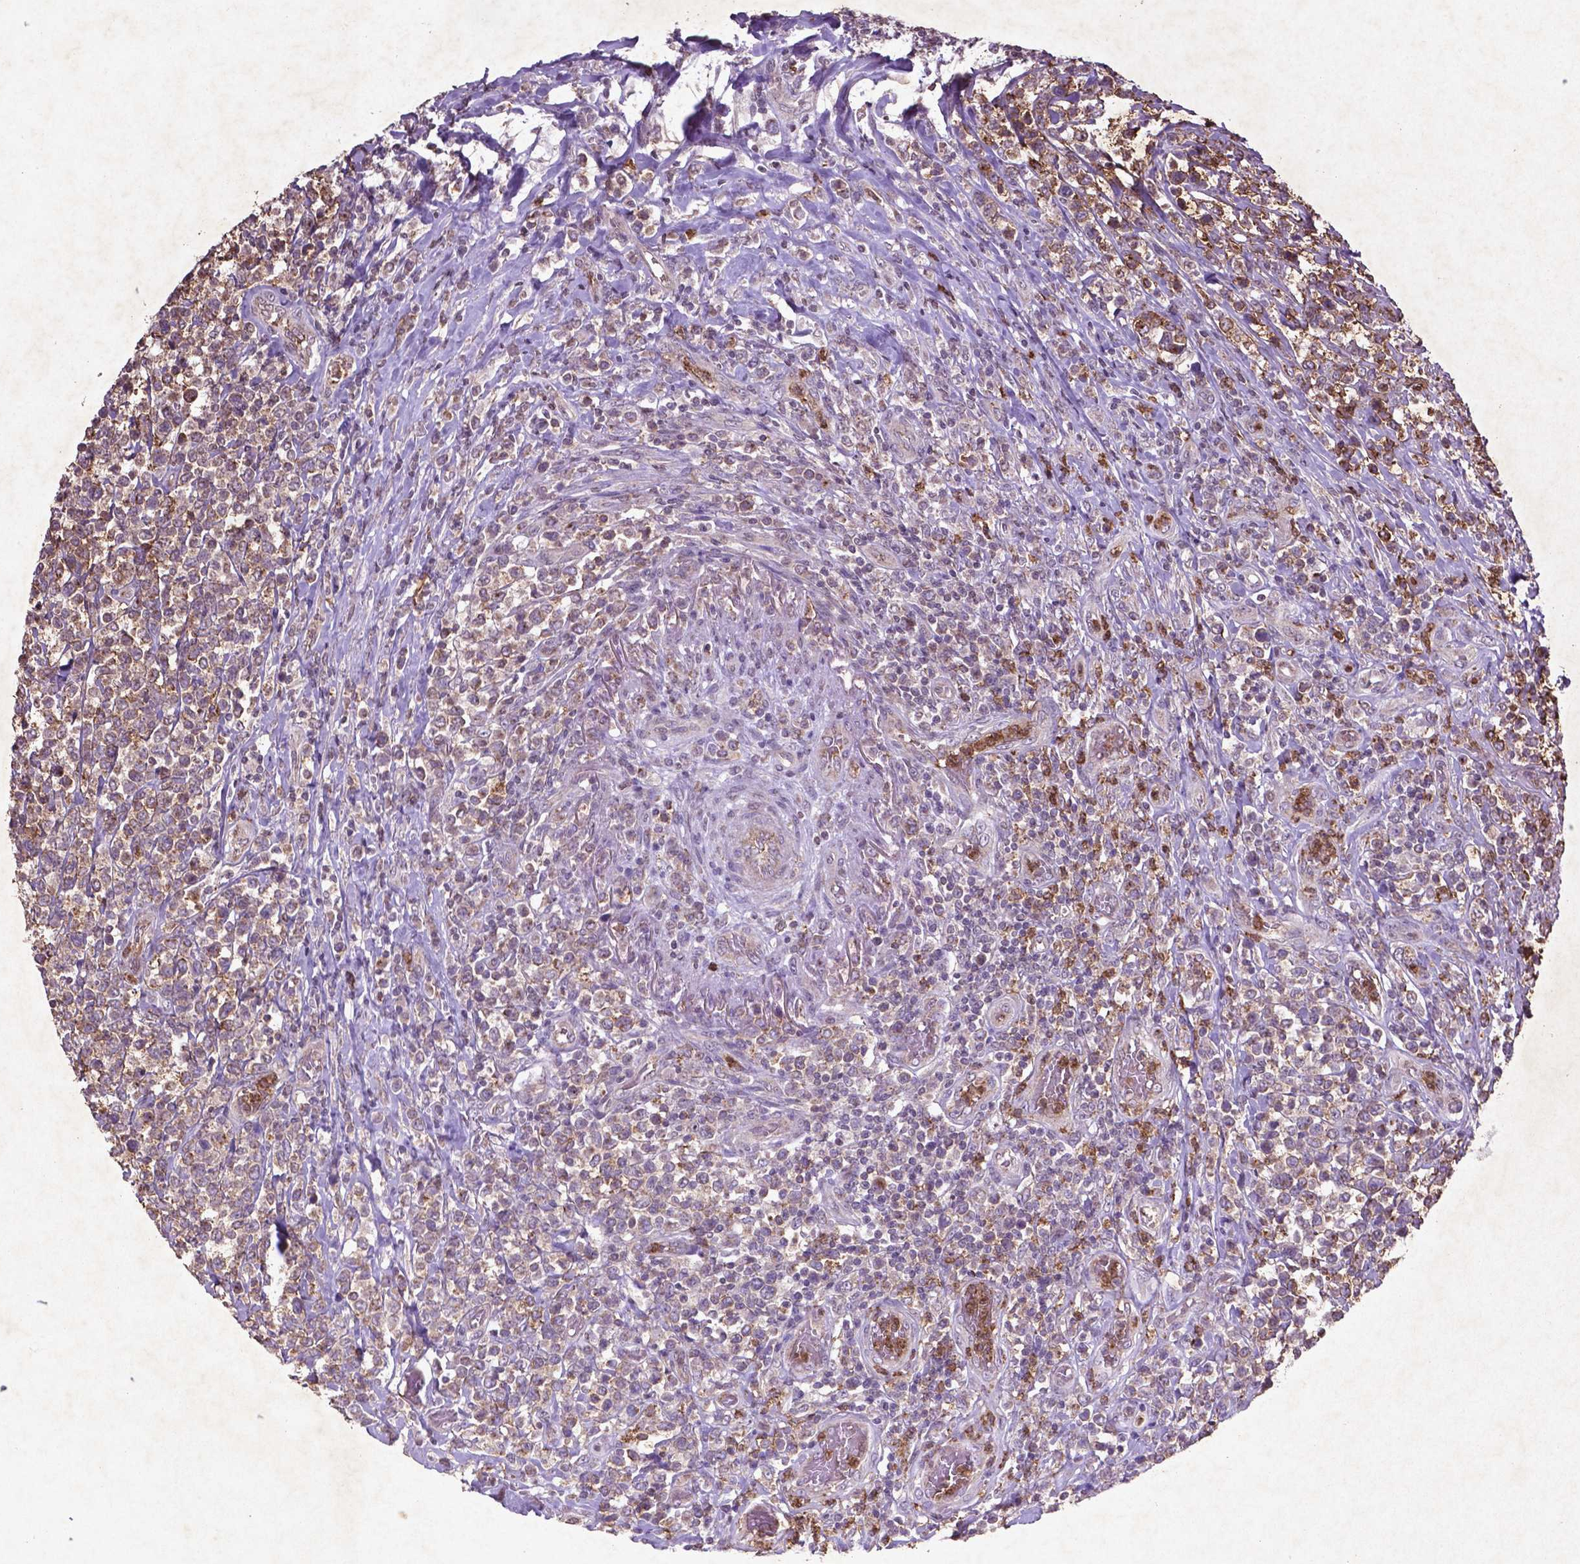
{"staining": {"intensity": "moderate", "quantity": "25%-75%", "location": "cytoplasmic/membranous"}, "tissue": "lymphoma", "cell_type": "Tumor cells", "image_type": "cancer", "snomed": [{"axis": "morphology", "description": "Malignant lymphoma, non-Hodgkin's type, High grade"}, {"axis": "topography", "description": "Soft tissue"}], "caption": "A high-resolution photomicrograph shows immunohistochemistry staining of malignant lymphoma, non-Hodgkin's type (high-grade), which displays moderate cytoplasmic/membranous positivity in about 25%-75% of tumor cells.", "gene": "MTOR", "patient": {"sex": "female", "age": 56}}